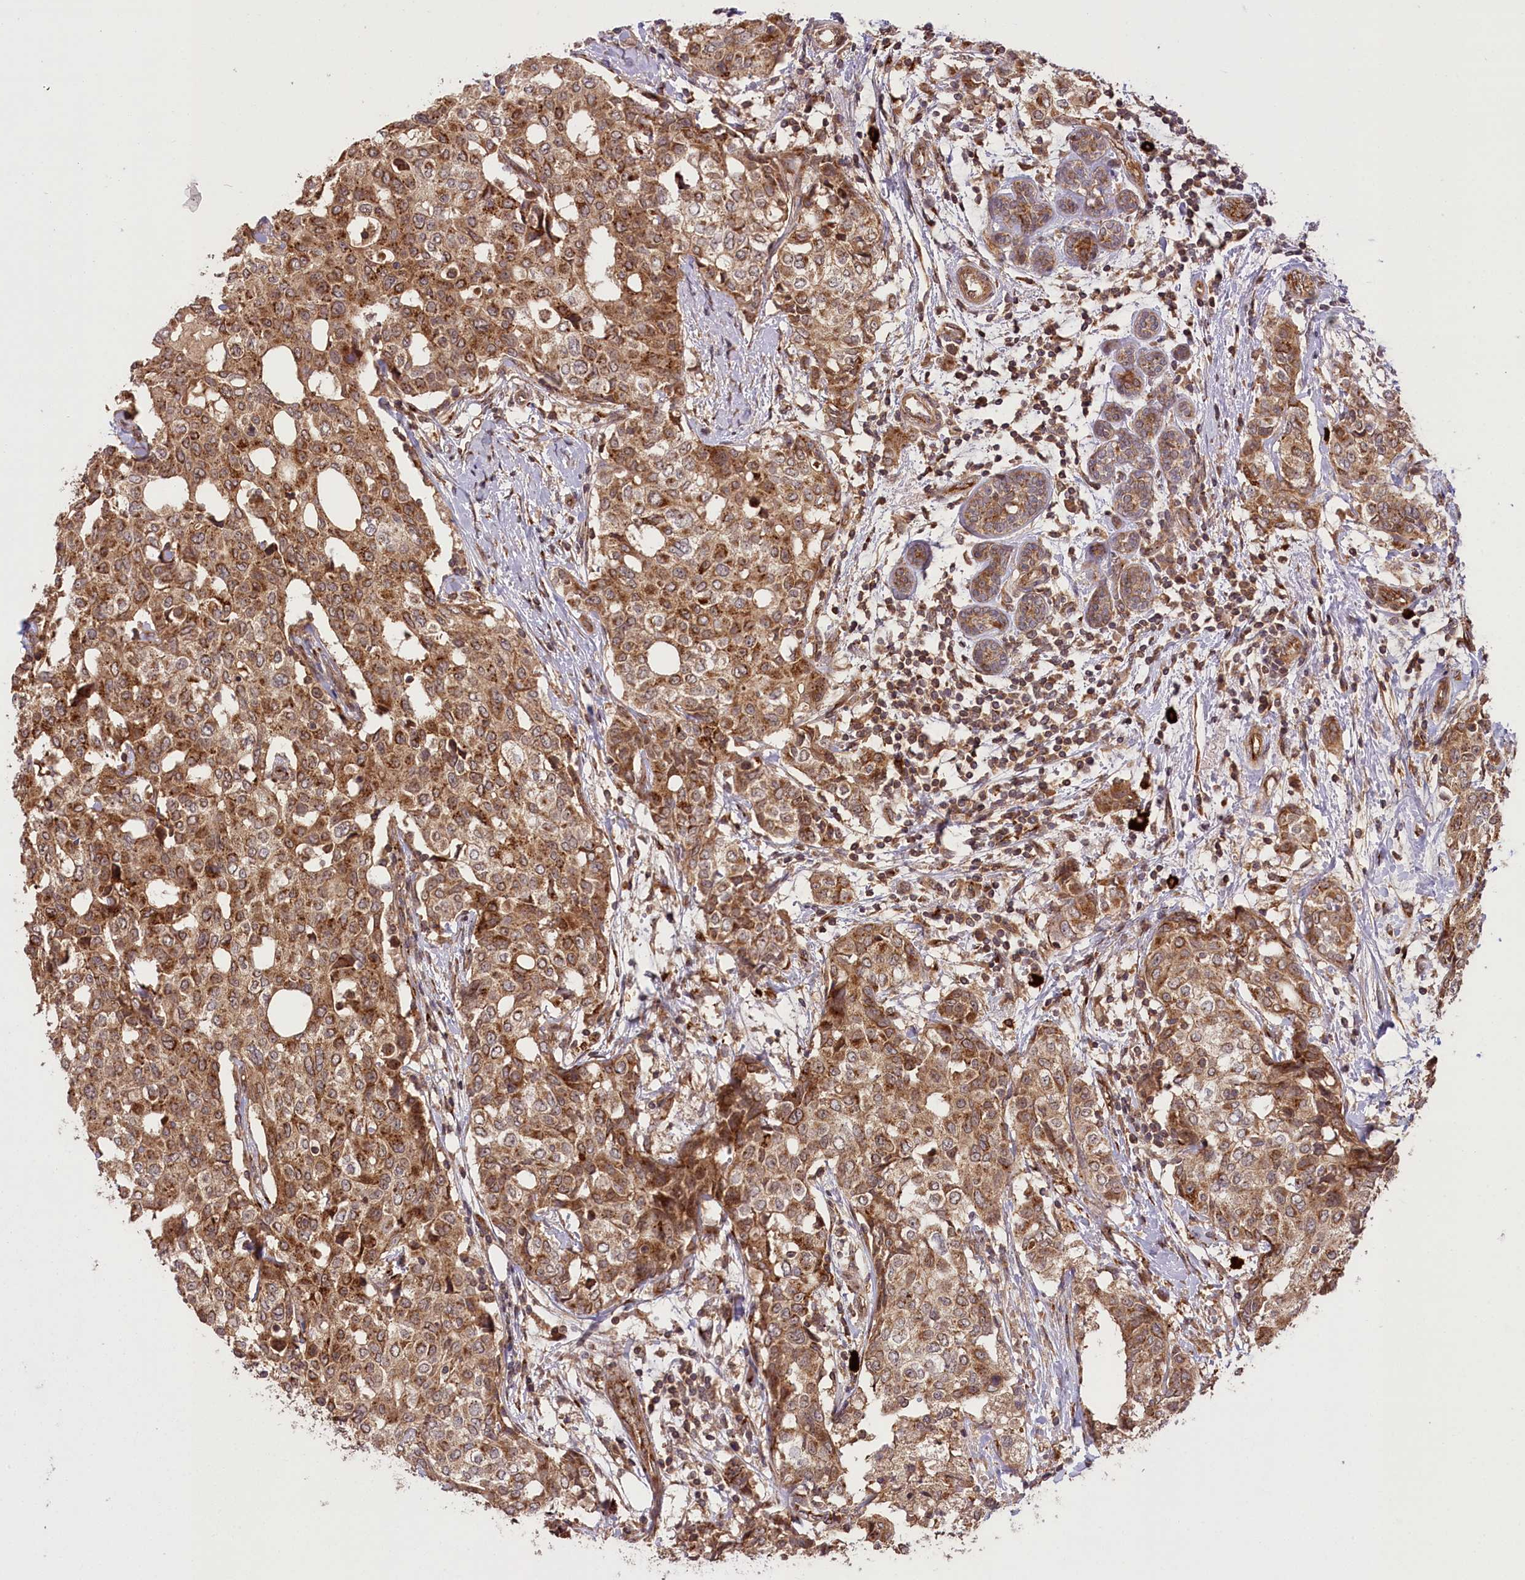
{"staining": {"intensity": "strong", "quantity": ">75%", "location": "cytoplasmic/membranous"}, "tissue": "breast cancer", "cell_type": "Tumor cells", "image_type": "cancer", "snomed": [{"axis": "morphology", "description": "Lobular carcinoma"}, {"axis": "topography", "description": "Breast"}], "caption": "Tumor cells show strong cytoplasmic/membranous expression in approximately >75% of cells in breast cancer. The staining was performed using DAB to visualize the protein expression in brown, while the nuclei were stained in blue with hematoxylin (Magnification: 20x).", "gene": "CARD19", "patient": {"sex": "female", "age": 51}}